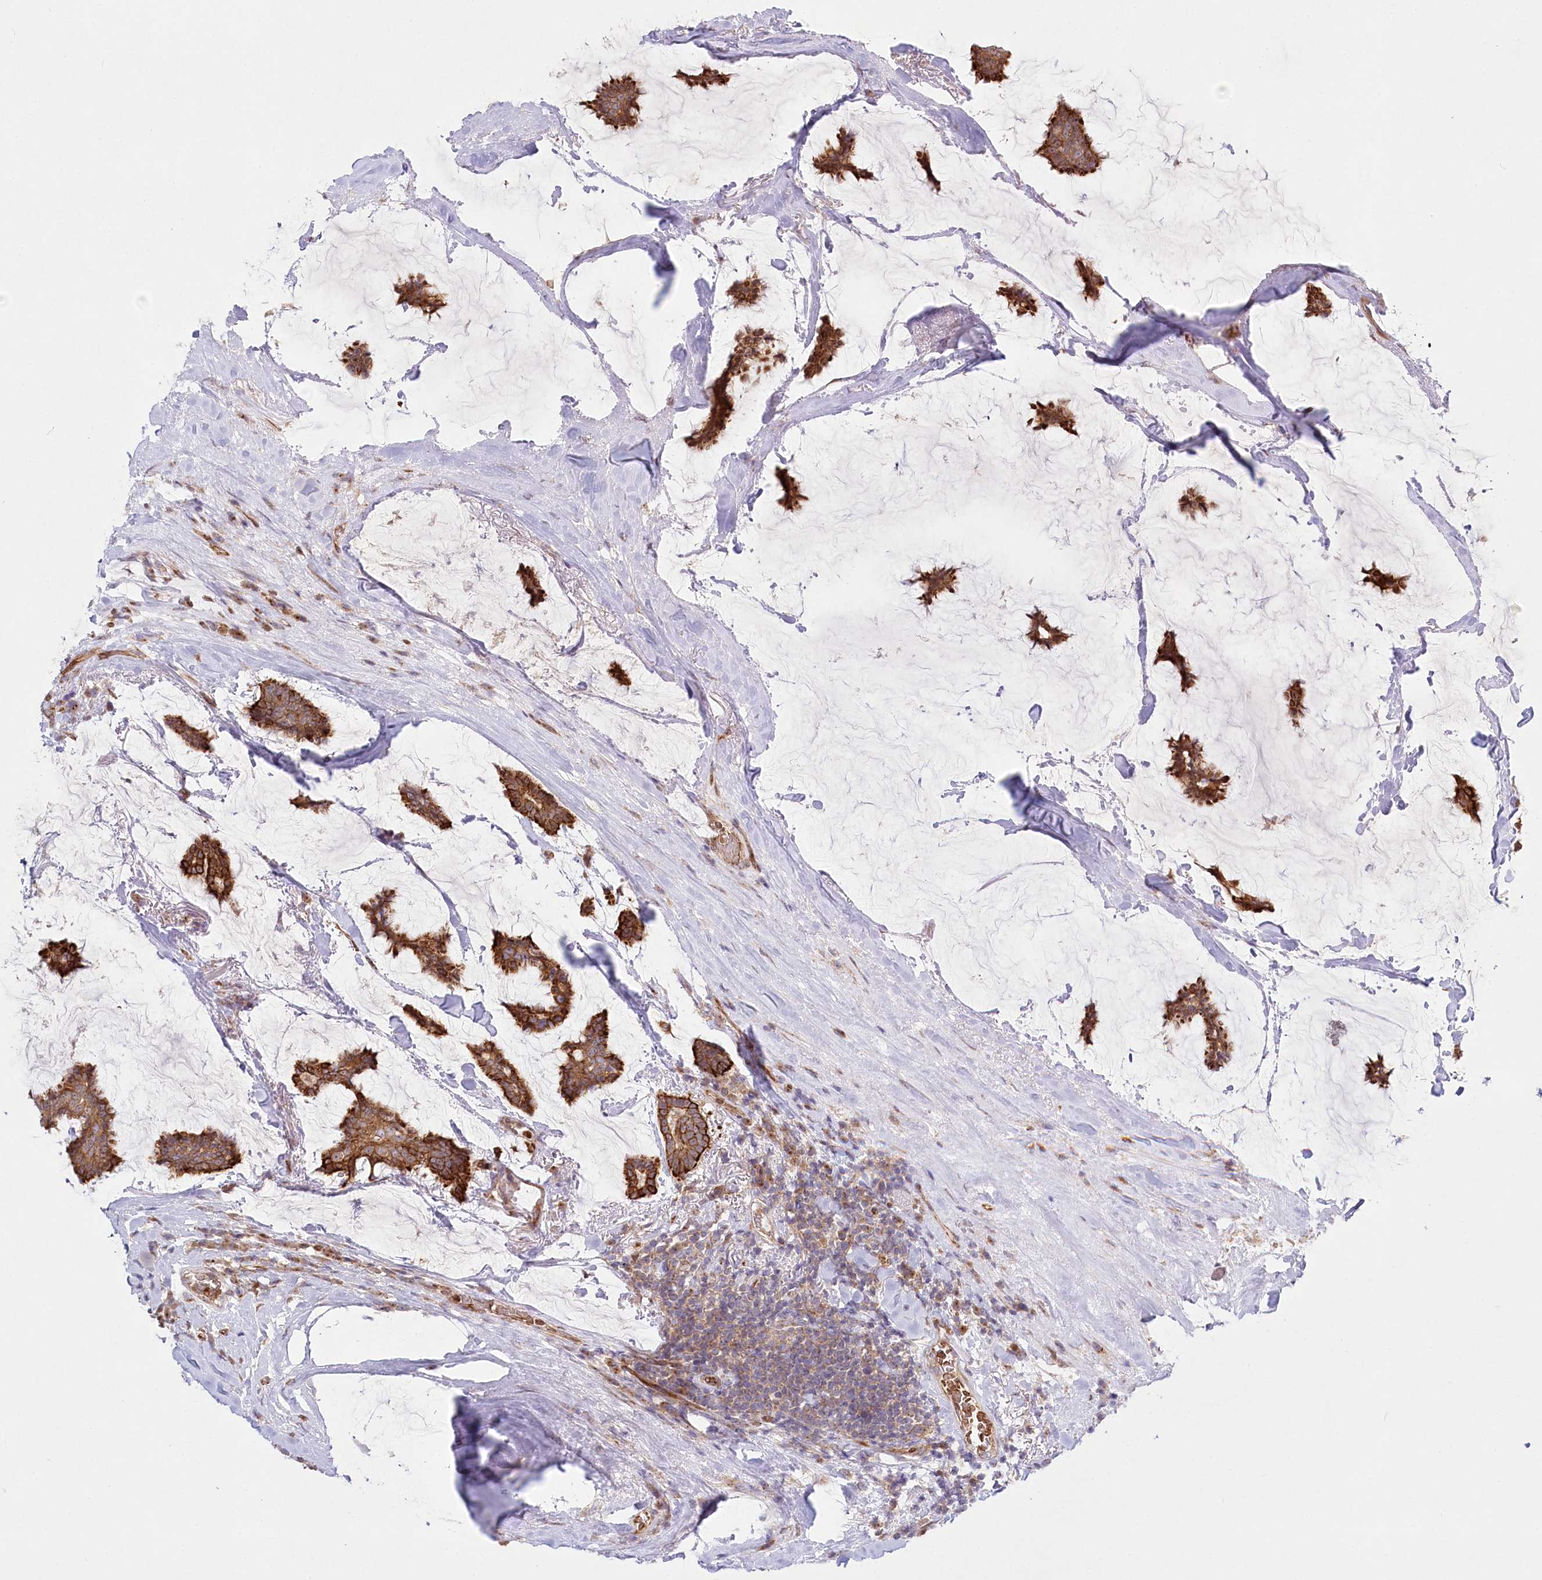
{"staining": {"intensity": "moderate", "quantity": ">75%", "location": "cytoplasmic/membranous"}, "tissue": "breast cancer", "cell_type": "Tumor cells", "image_type": "cancer", "snomed": [{"axis": "morphology", "description": "Duct carcinoma"}, {"axis": "topography", "description": "Breast"}], "caption": "Immunohistochemistry (IHC) of human breast cancer exhibits medium levels of moderate cytoplasmic/membranous expression in approximately >75% of tumor cells. (brown staining indicates protein expression, while blue staining denotes nuclei).", "gene": "COMMD3", "patient": {"sex": "female", "age": 93}}